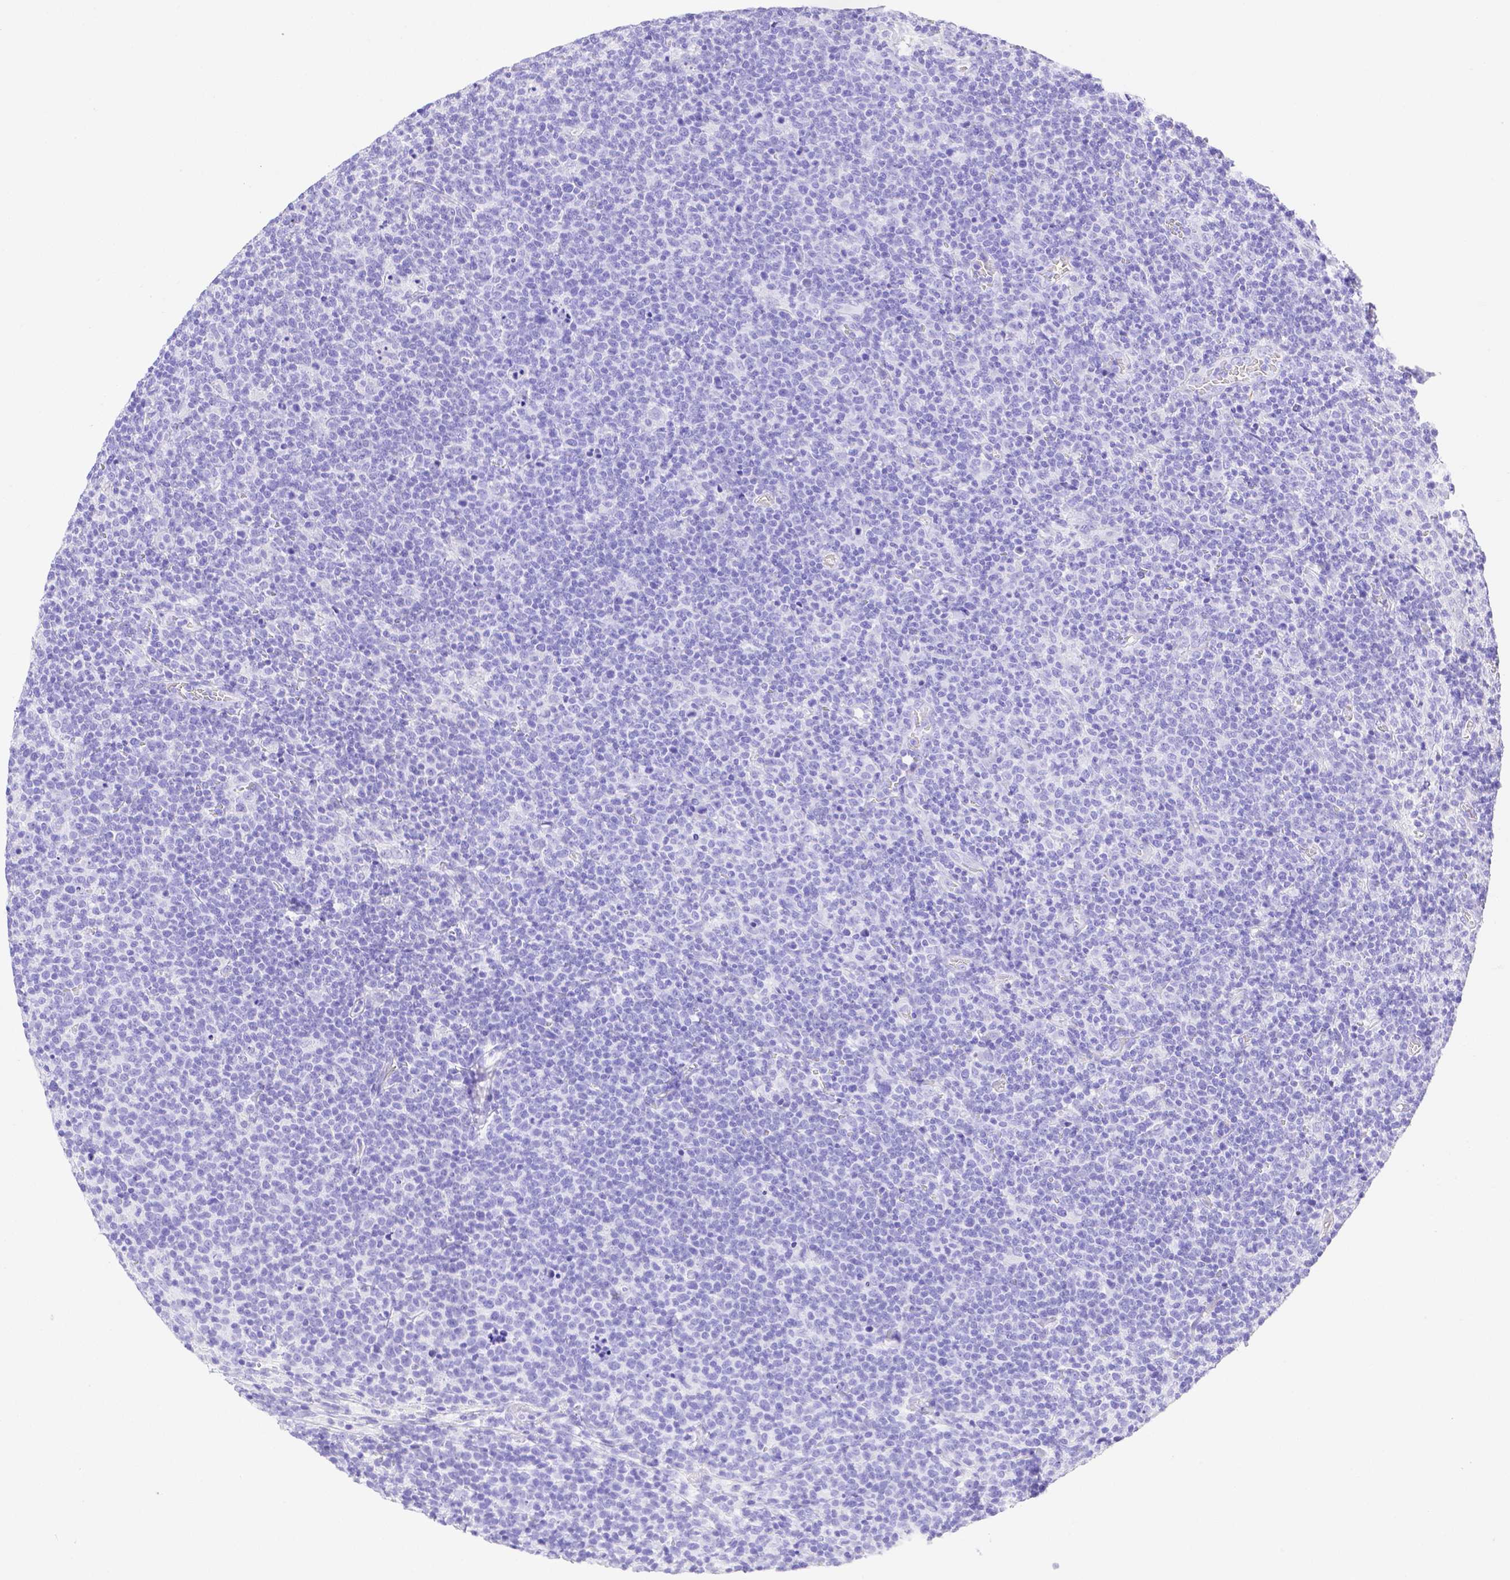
{"staining": {"intensity": "negative", "quantity": "none", "location": "none"}, "tissue": "lymphoma", "cell_type": "Tumor cells", "image_type": "cancer", "snomed": [{"axis": "morphology", "description": "Malignant lymphoma, non-Hodgkin's type, High grade"}, {"axis": "topography", "description": "Lymph node"}], "caption": "DAB (3,3'-diaminobenzidine) immunohistochemical staining of human lymphoma exhibits no significant expression in tumor cells. (DAB (3,3'-diaminobenzidine) immunohistochemistry, high magnification).", "gene": "SMR3A", "patient": {"sex": "male", "age": 61}}